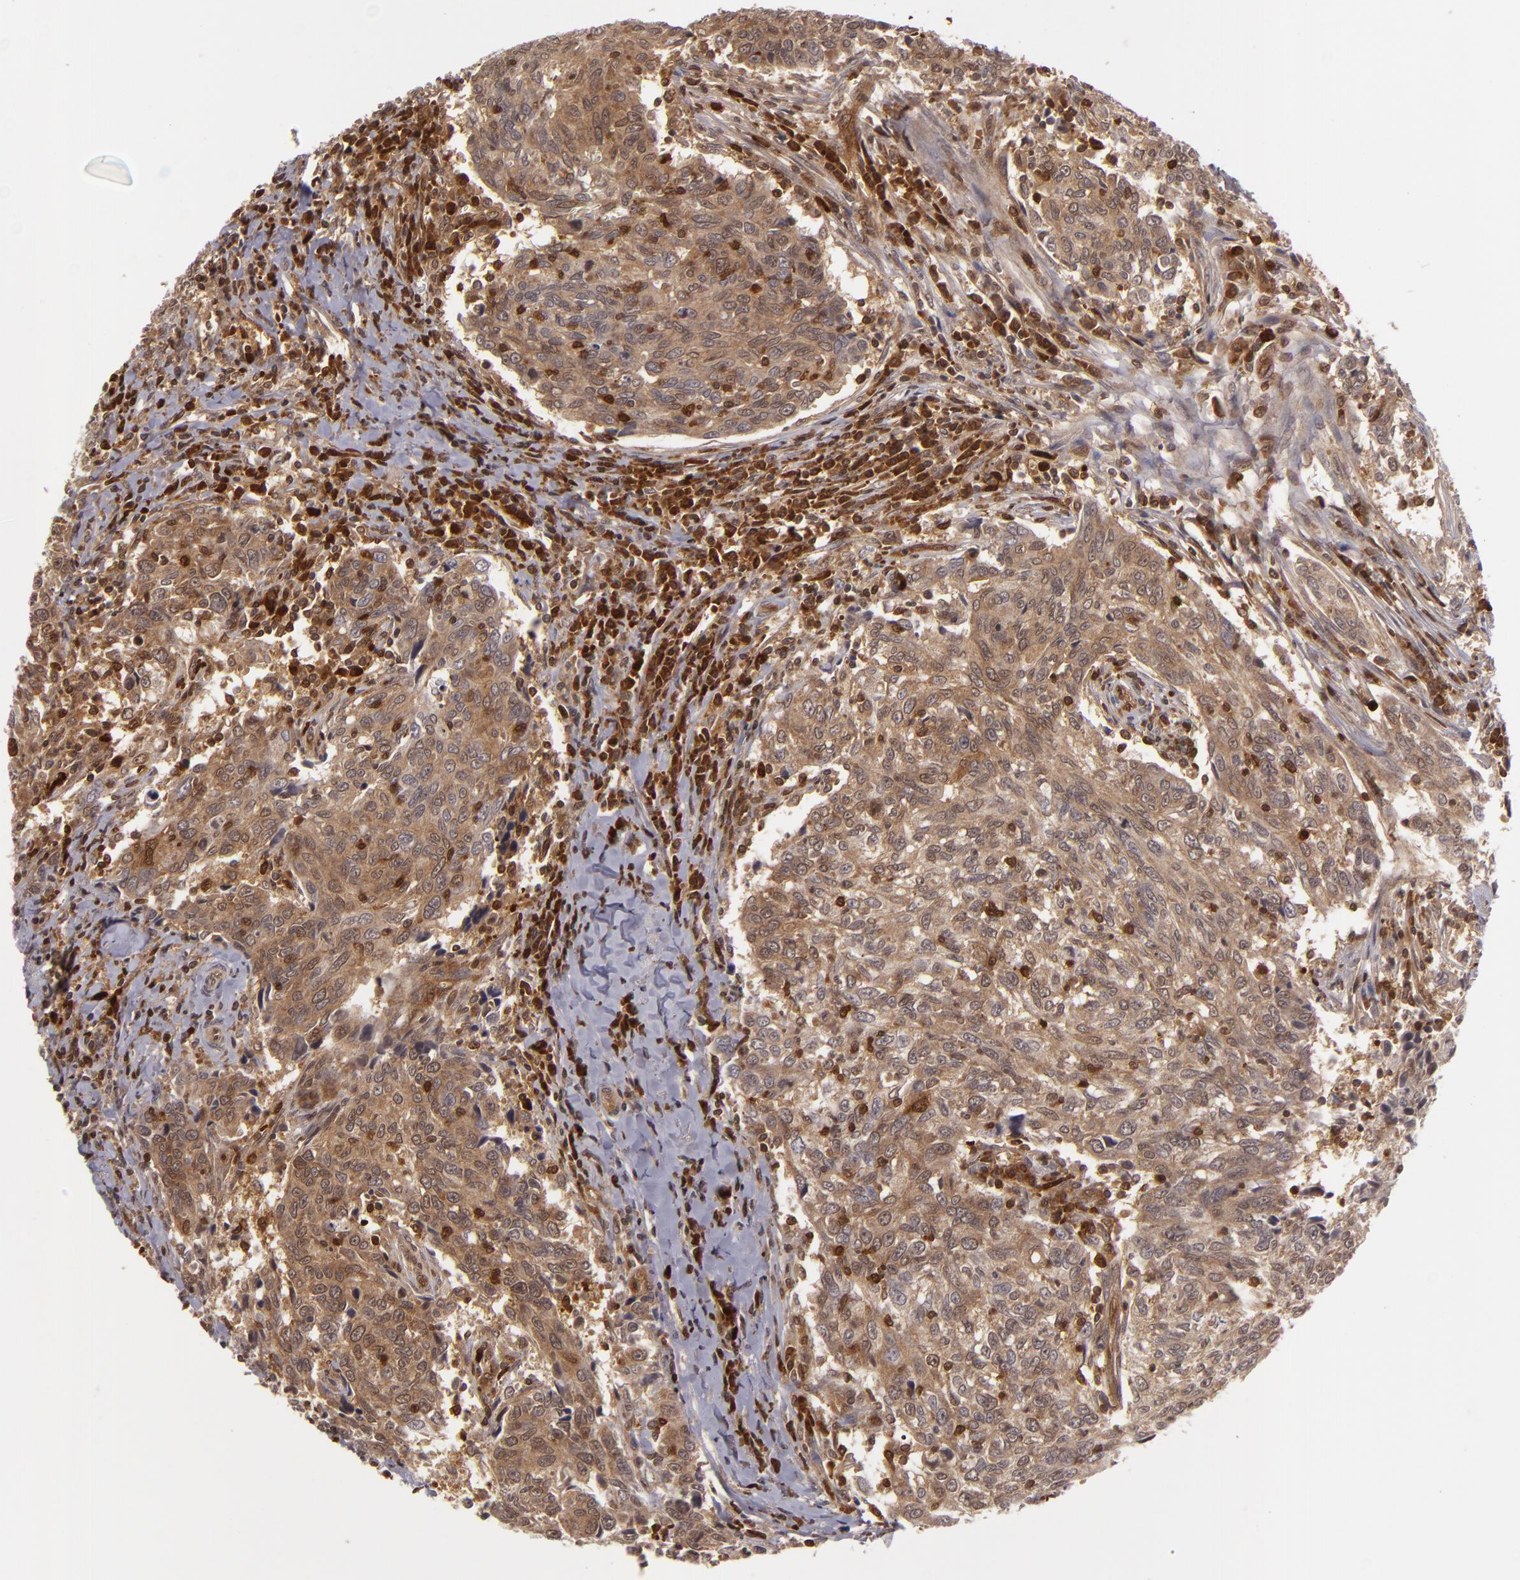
{"staining": {"intensity": "strong", "quantity": ">75%", "location": "cytoplasmic/membranous"}, "tissue": "breast cancer", "cell_type": "Tumor cells", "image_type": "cancer", "snomed": [{"axis": "morphology", "description": "Duct carcinoma"}, {"axis": "topography", "description": "Breast"}], "caption": "Approximately >75% of tumor cells in human breast cancer (intraductal carcinoma) display strong cytoplasmic/membranous protein staining as visualized by brown immunohistochemical staining.", "gene": "ZBTB33", "patient": {"sex": "female", "age": 50}}